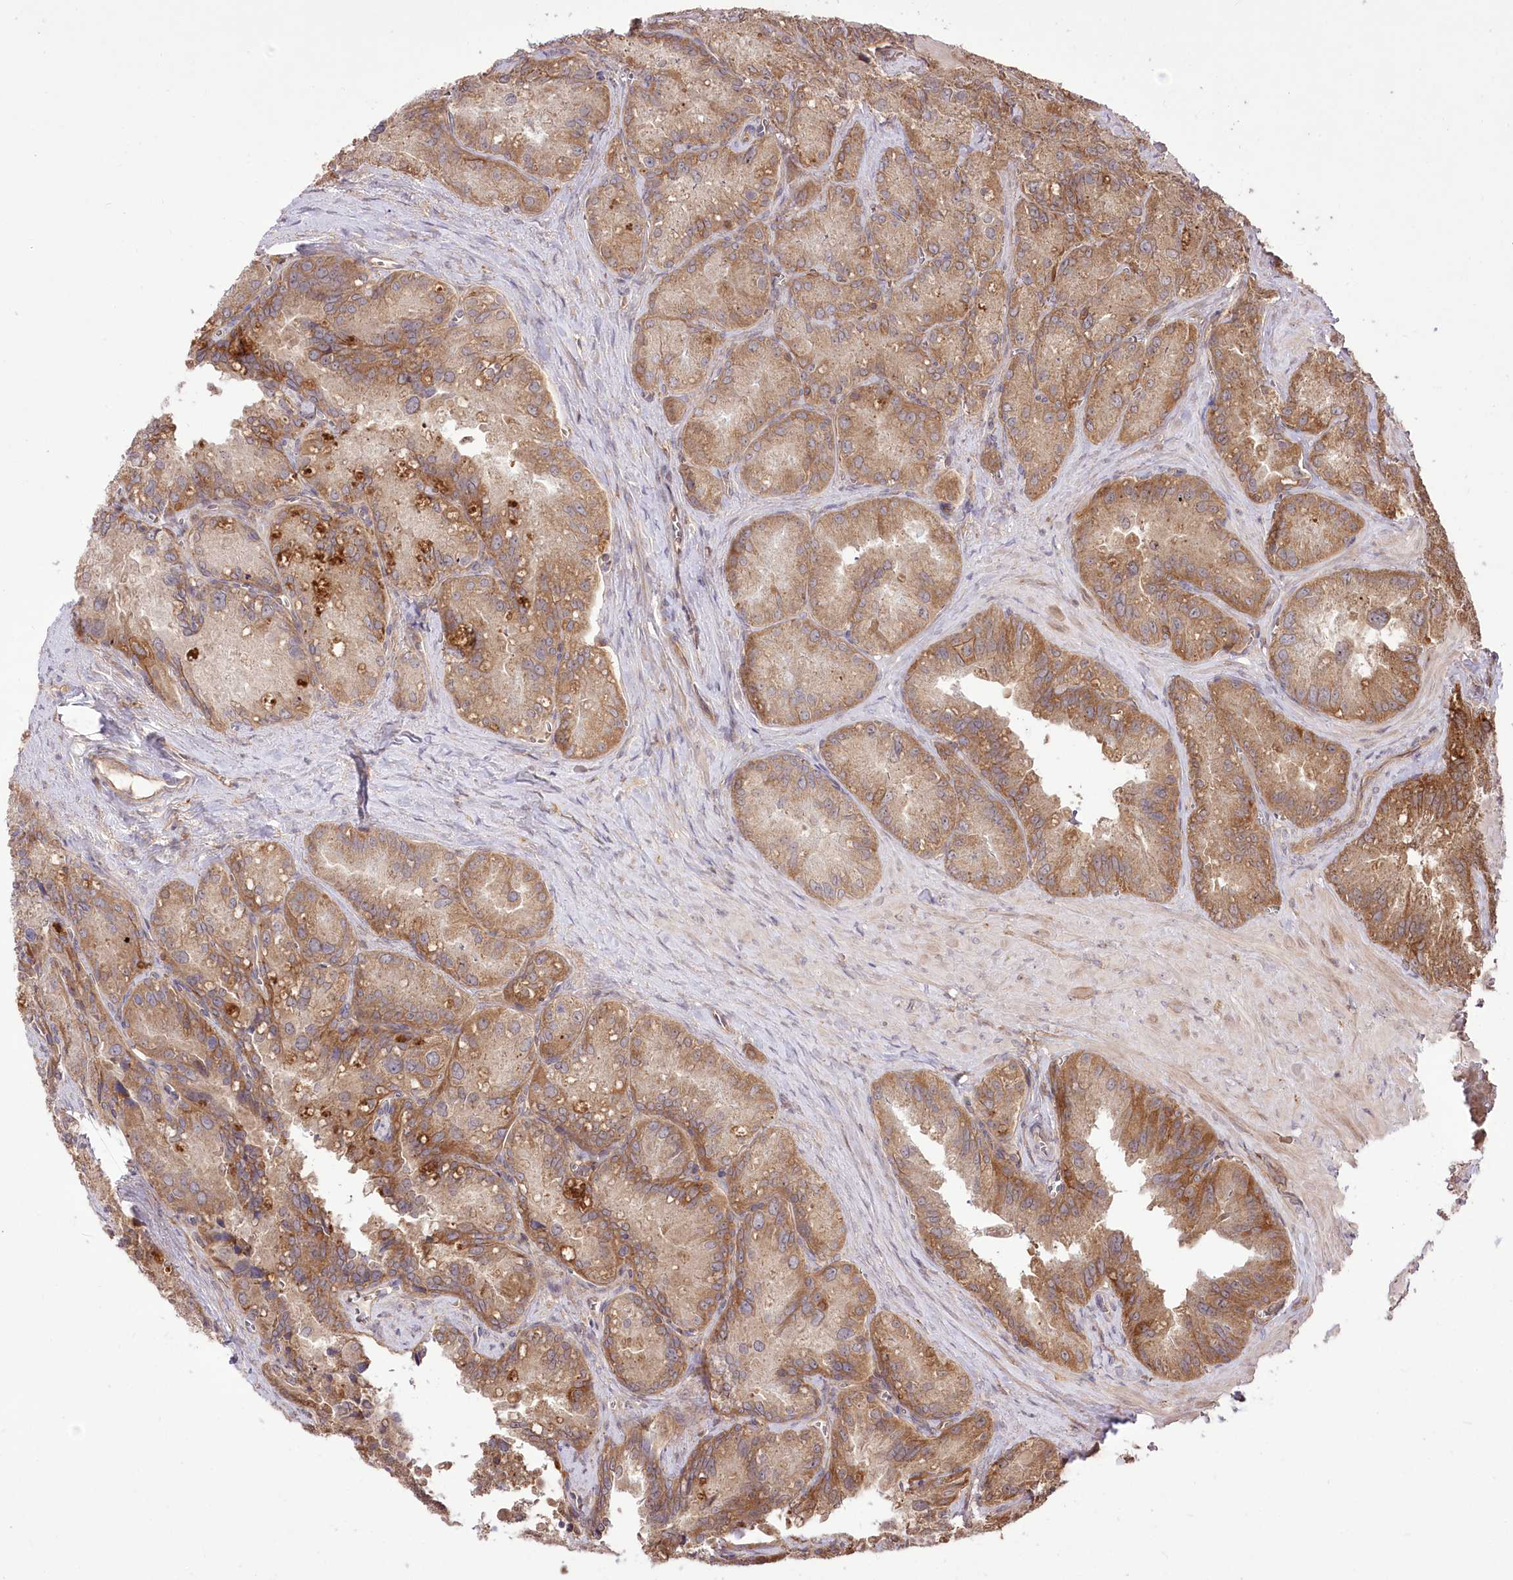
{"staining": {"intensity": "moderate", "quantity": ">75%", "location": "cytoplasmic/membranous"}, "tissue": "seminal vesicle", "cell_type": "Glandular cells", "image_type": "normal", "snomed": [{"axis": "morphology", "description": "Normal tissue, NOS"}, {"axis": "topography", "description": "Seminal veicle"}], "caption": "Seminal vesicle stained with immunohistochemistry (IHC) exhibits moderate cytoplasmic/membranous staining in about >75% of glandular cells. (Brightfield microscopy of DAB IHC at high magnification).", "gene": "XYLB", "patient": {"sex": "male", "age": 62}}